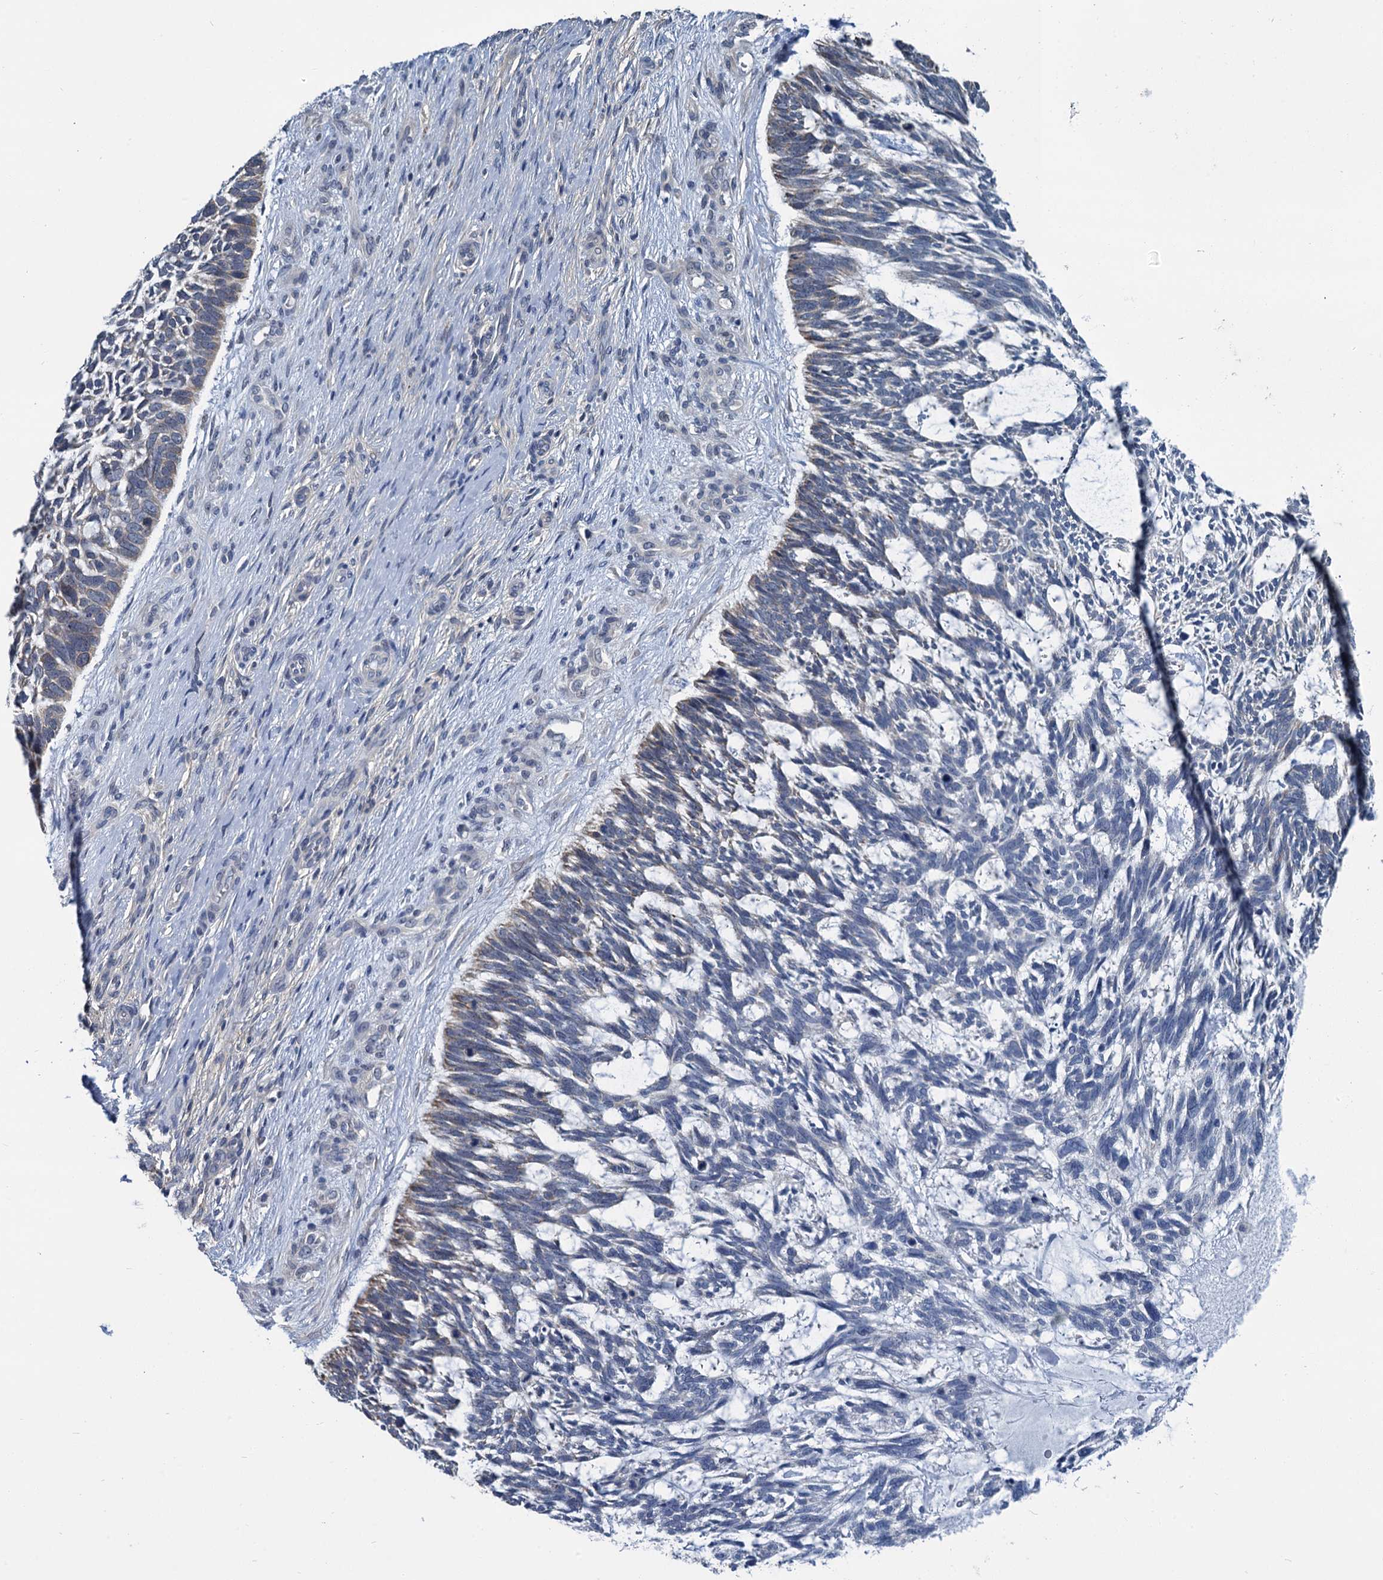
{"staining": {"intensity": "negative", "quantity": "none", "location": "none"}, "tissue": "skin cancer", "cell_type": "Tumor cells", "image_type": "cancer", "snomed": [{"axis": "morphology", "description": "Basal cell carcinoma"}, {"axis": "topography", "description": "Skin"}], "caption": "IHC photomicrograph of neoplastic tissue: skin cancer (basal cell carcinoma) stained with DAB exhibits no significant protein staining in tumor cells.", "gene": "MIOX", "patient": {"sex": "male", "age": 88}}